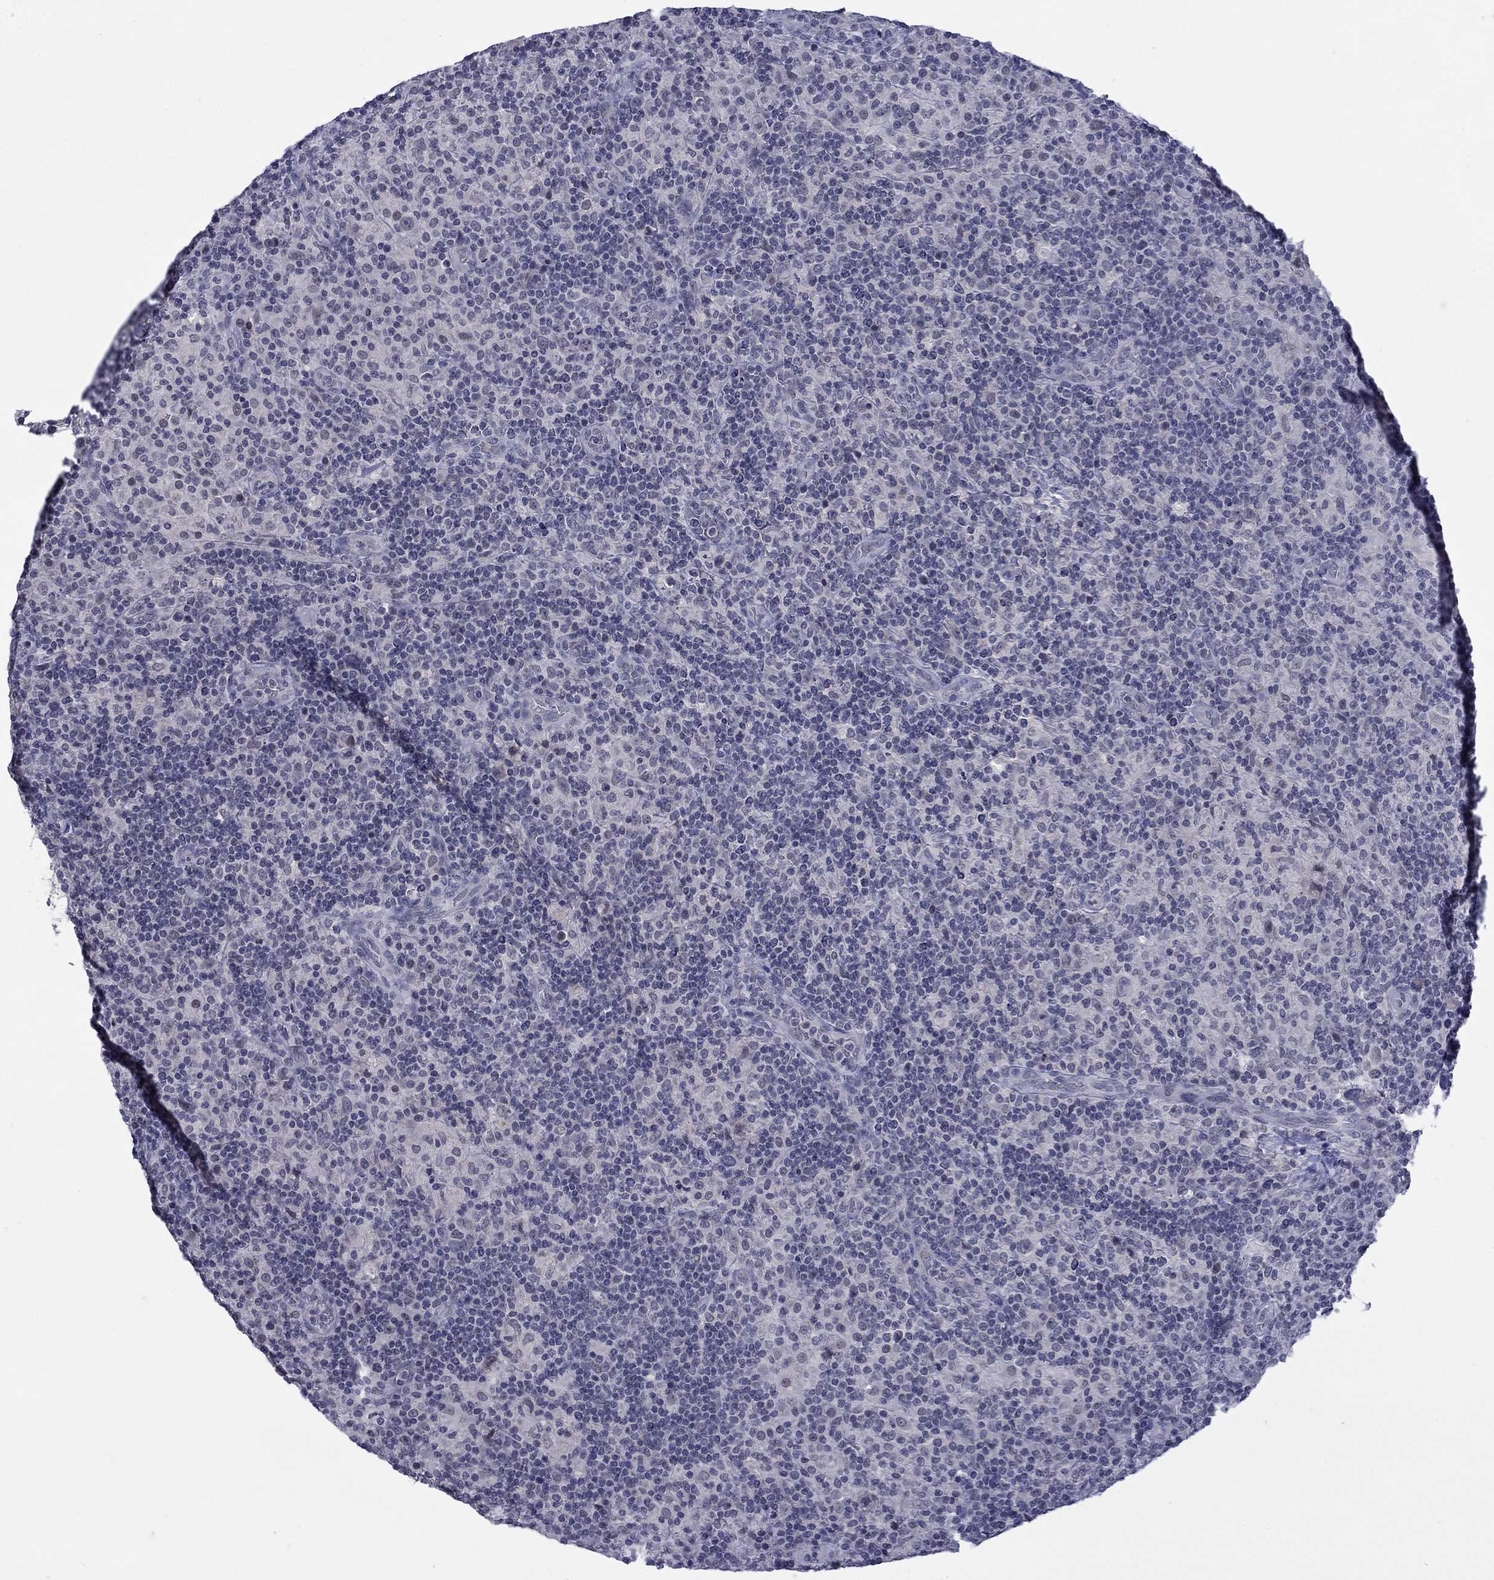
{"staining": {"intensity": "negative", "quantity": "none", "location": "none"}, "tissue": "lymphoma", "cell_type": "Tumor cells", "image_type": "cancer", "snomed": [{"axis": "morphology", "description": "Hodgkin's disease, NOS"}, {"axis": "topography", "description": "Lymph node"}], "caption": "Tumor cells are negative for protein expression in human Hodgkin's disease. (Brightfield microscopy of DAB IHC at high magnification).", "gene": "NSMF", "patient": {"sex": "male", "age": 70}}